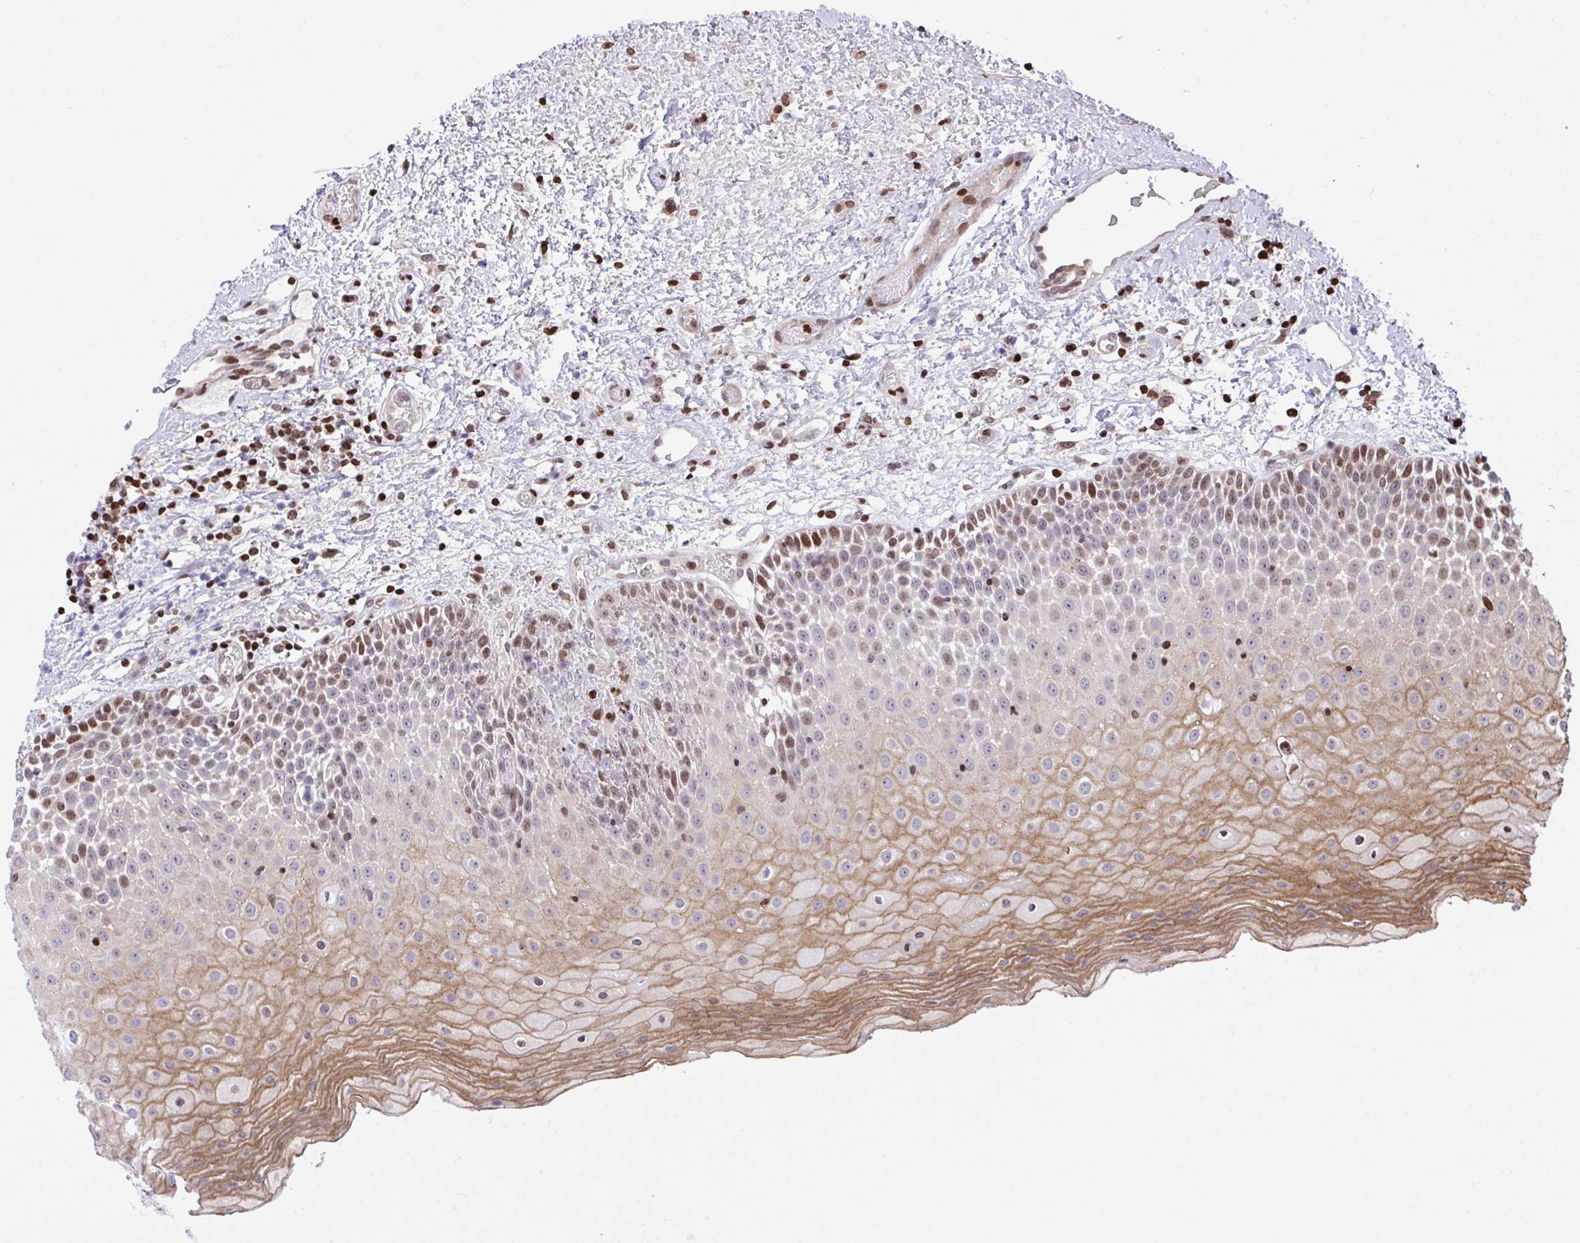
{"staining": {"intensity": "moderate", "quantity": "25%-75%", "location": "cytoplasmic/membranous,nuclear"}, "tissue": "oral mucosa", "cell_type": "Squamous epithelial cells", "image_type": "normal", "snomed": [{"axis": "morphology", "description": "Normal tissue, NOS"}, {"axis": "topography", "description": "Oral tissue"}], "caption": "Squamous epithelial cells display medium levels of moderate cytoplasmic/membranous,nuclear staining in about 25%-75% of cells in unremarkable oral mucosa.", "gene": "RAPGEF5", "patient": {"sex": "female", "age": 82}}